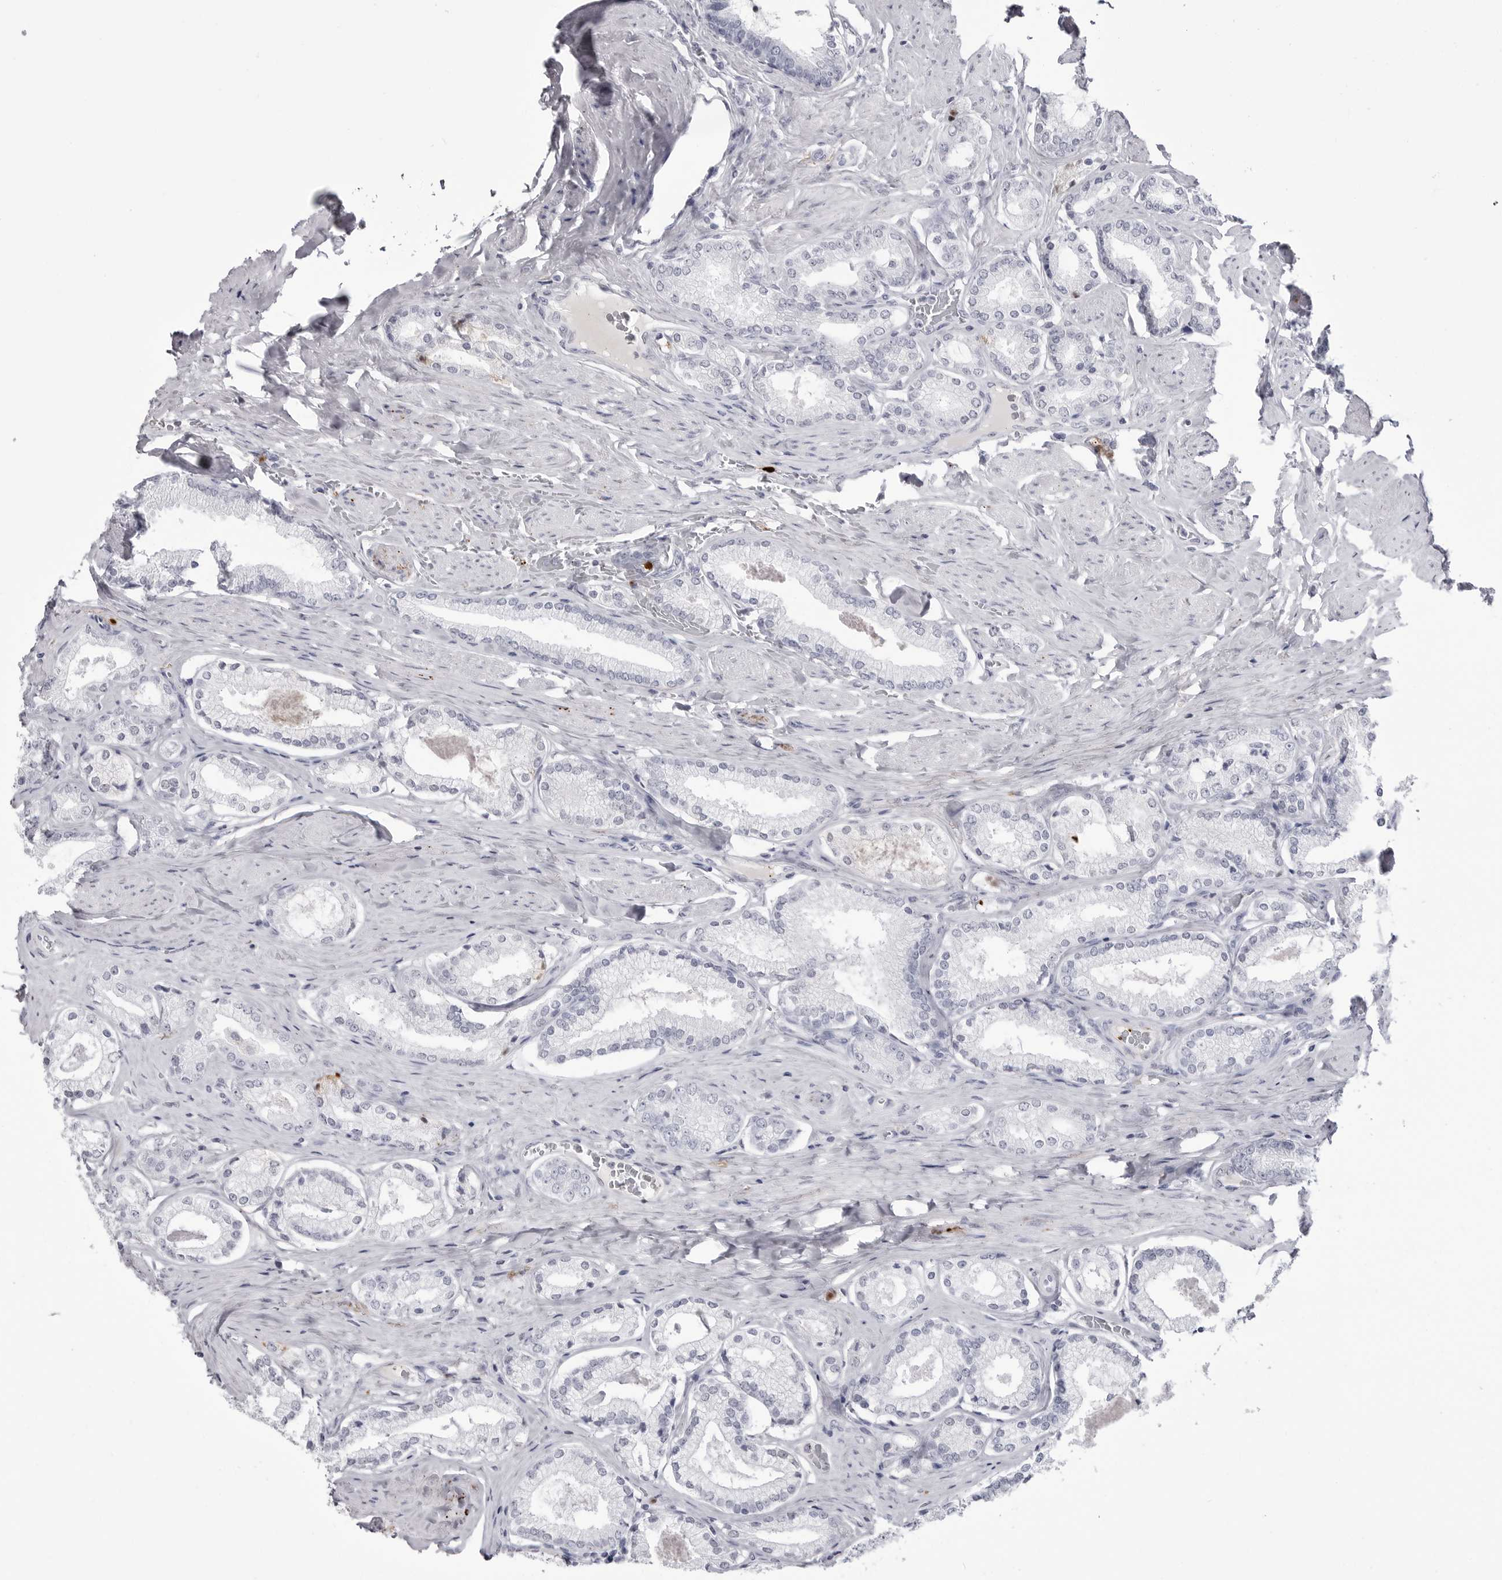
{"staining": {"intensity": "negative", "quantity": "none", "location": "none"}, "tissue": "prostate cancer", "cell_type": "Tumor cells", "image_type": "cancer", "snomed": [{"axis": "morphology", "description": "Adenocarcinoma, Low grade"}, {"axis": "topography", "description": "Prostate"}], "caption": "This is an immunohistochemistry photomicrograph of human prostate adenocarcinoma (low-grade). There is no staining in tumor cells.", "gene": "COL26A1", "patient": {"sex": "male", "age": 71}}